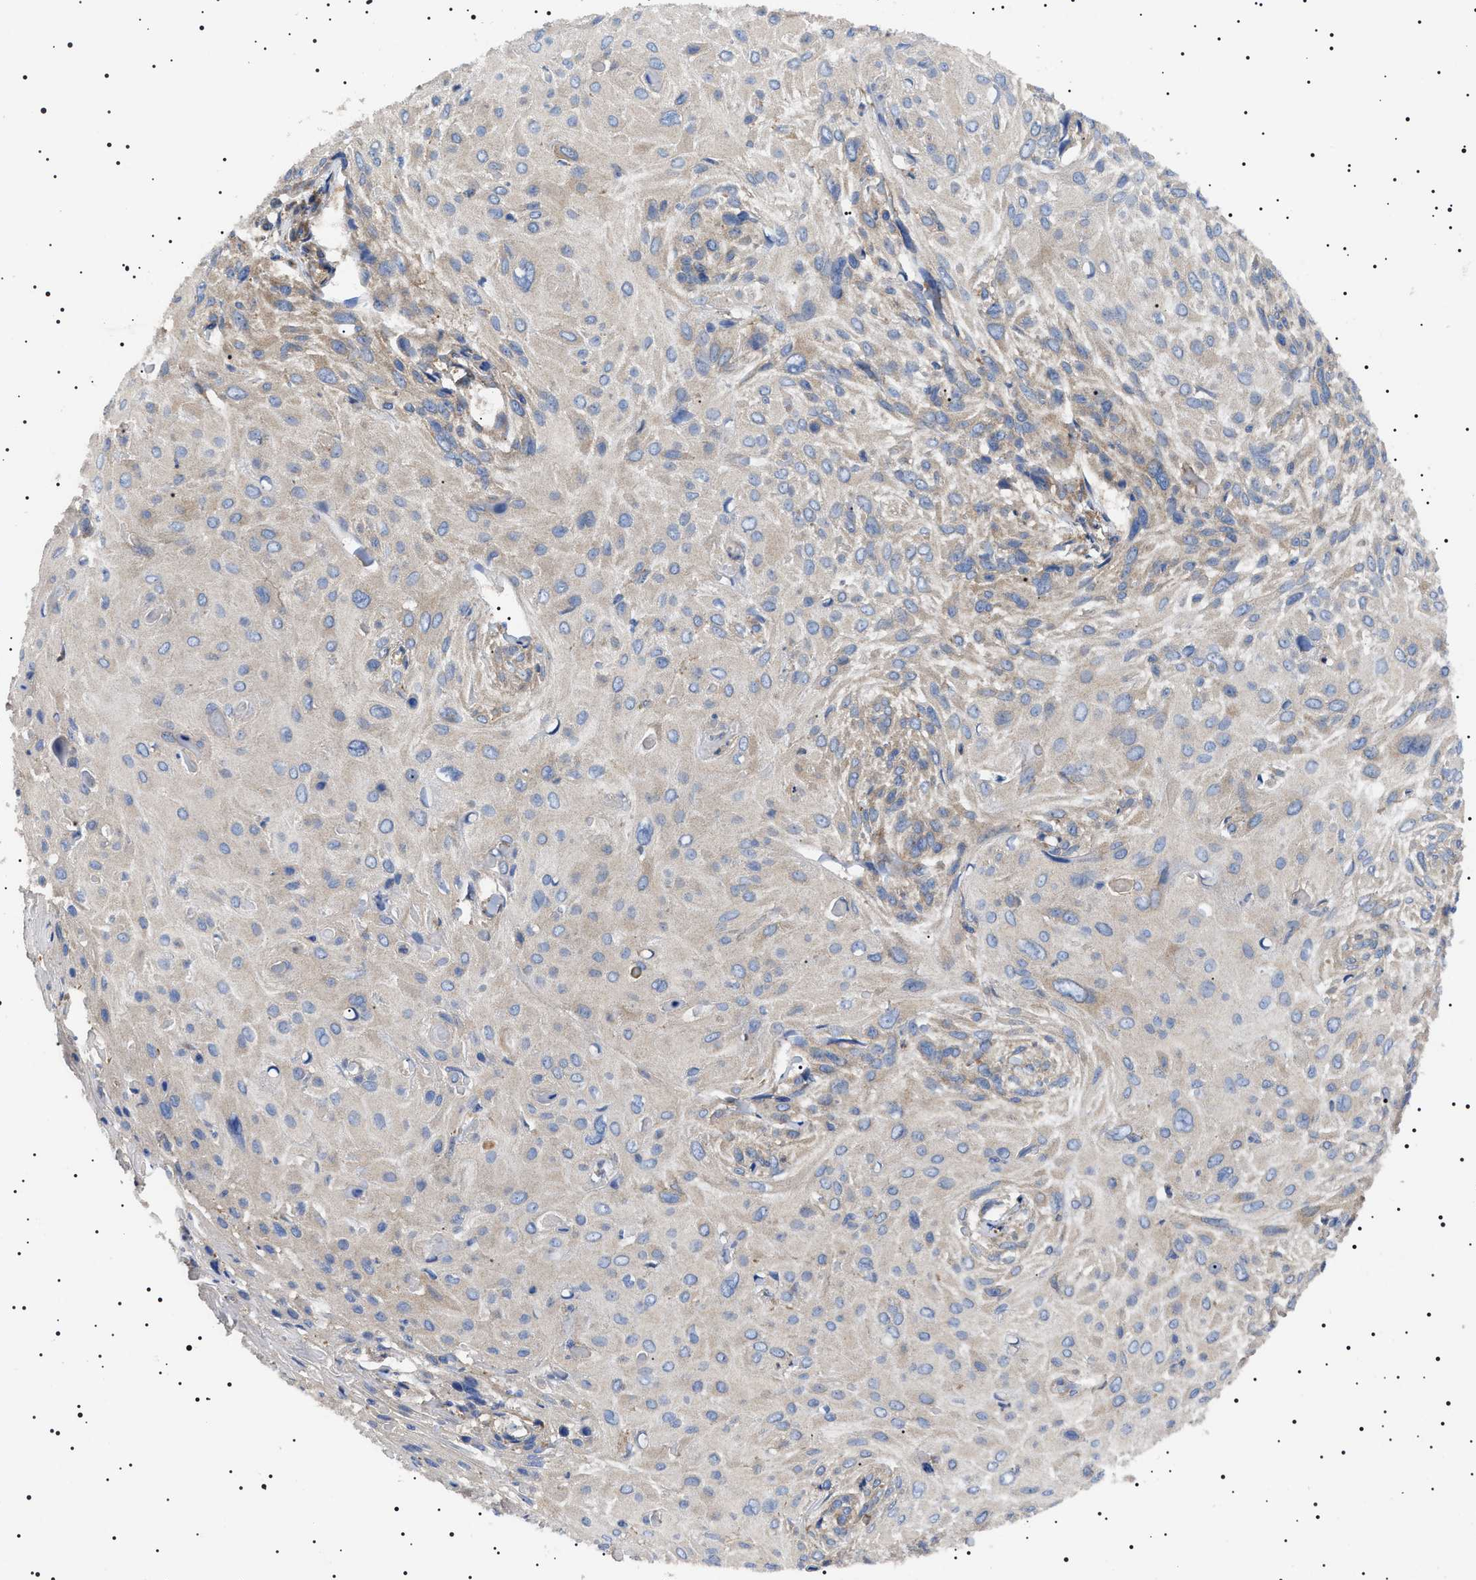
{"staining": {"intensity": "weak", "quantity": "<25%", "location": "cytoplasmic/membranous"}, "tissue": "cervical cancer", "cell_type": "Tumor cells", "image_type": "cancer", "snomed": [{"axis": "morphology", "description": "Squamous cell carcinoma, NOS"}, {"axis": "topography", "description": "Cervix"}], "caption": "High magnification brightfield microscopy of cervical cancer (squamous cell carcinoma) stained with DAB (brown) and counterstained with hematoxylin (blue): tumor cells show no significant staining.", "gene": "TPP2", "patient": {"sex": "female", "age": 51}}